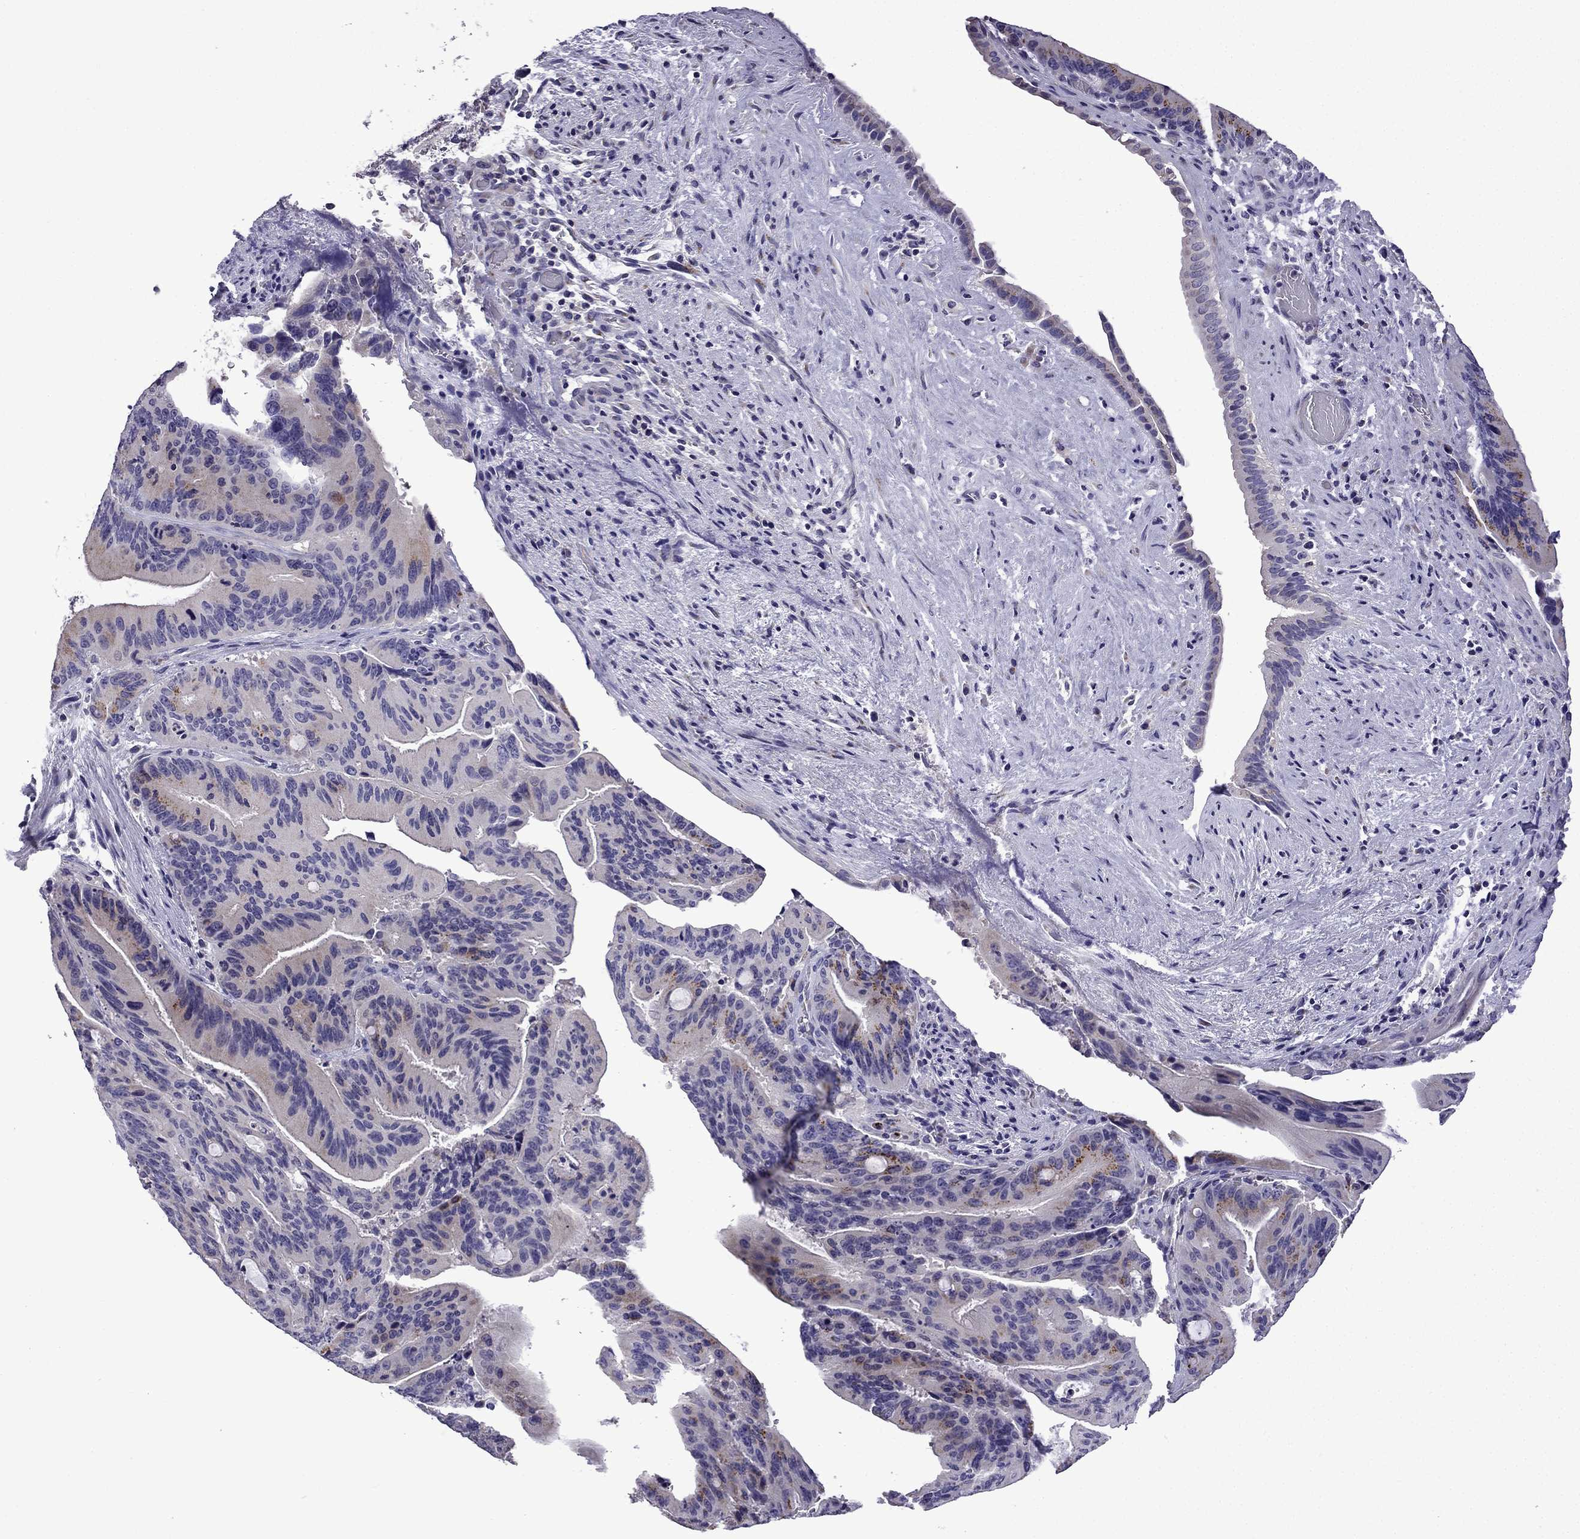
{"staining": {"intensity": "strong", "quantity": "<25%", "location": "cytoplasmic/membranous"}, "tissue": "liver cancer", "cell_type": "Tumor cells", "image_type": "cancer", "snomed": [{"axis": "morphology", "description": "Cholangiocarcinoma"}, {"axis": "topography", "description": "Liver"}], "caption": "Brown immunohistochemical staining in liver cancer (cholangiocarcinoma) exhibits strong cytoplasmic/membranous positivity in about <25% of tumor cells.", "gene": "TTN", "patient": {"sex": "female", "age": 73}}